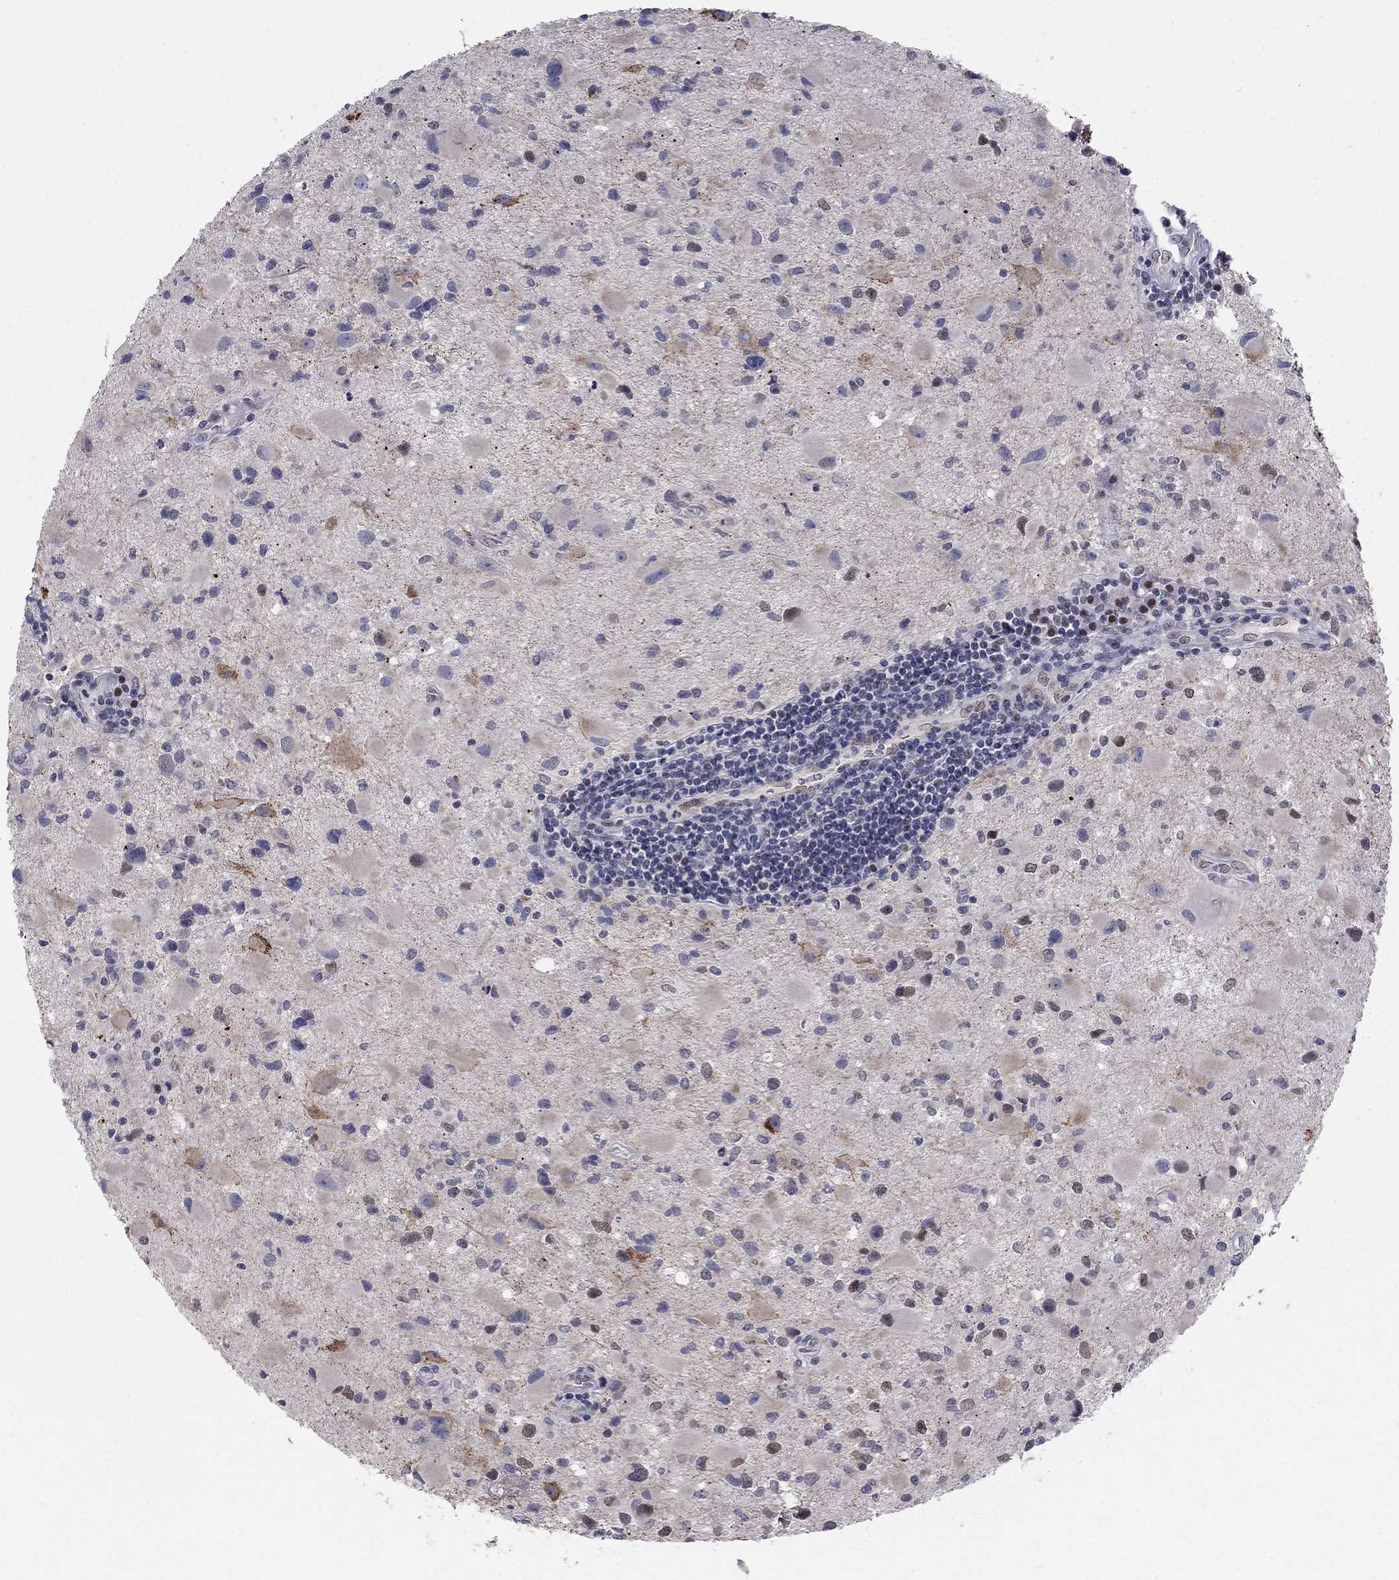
{"staining": {"intensity": "negative", "quantity": "none", "location": "none"}, "tissue": "glioma", "cell_type": "Tumor cells", "image_type": "cancer", "snomed": [{"axis": "morphology", "description": "Glioma, malignant, Low grade"}, {"axis": "topography", "description": "Brain"}], "caption": "Tumor cells show no significant protein positivity in malignant glioma (low-grade).", "gene": "GCFC2", "patient": {"sex": "female", "age": 32}}